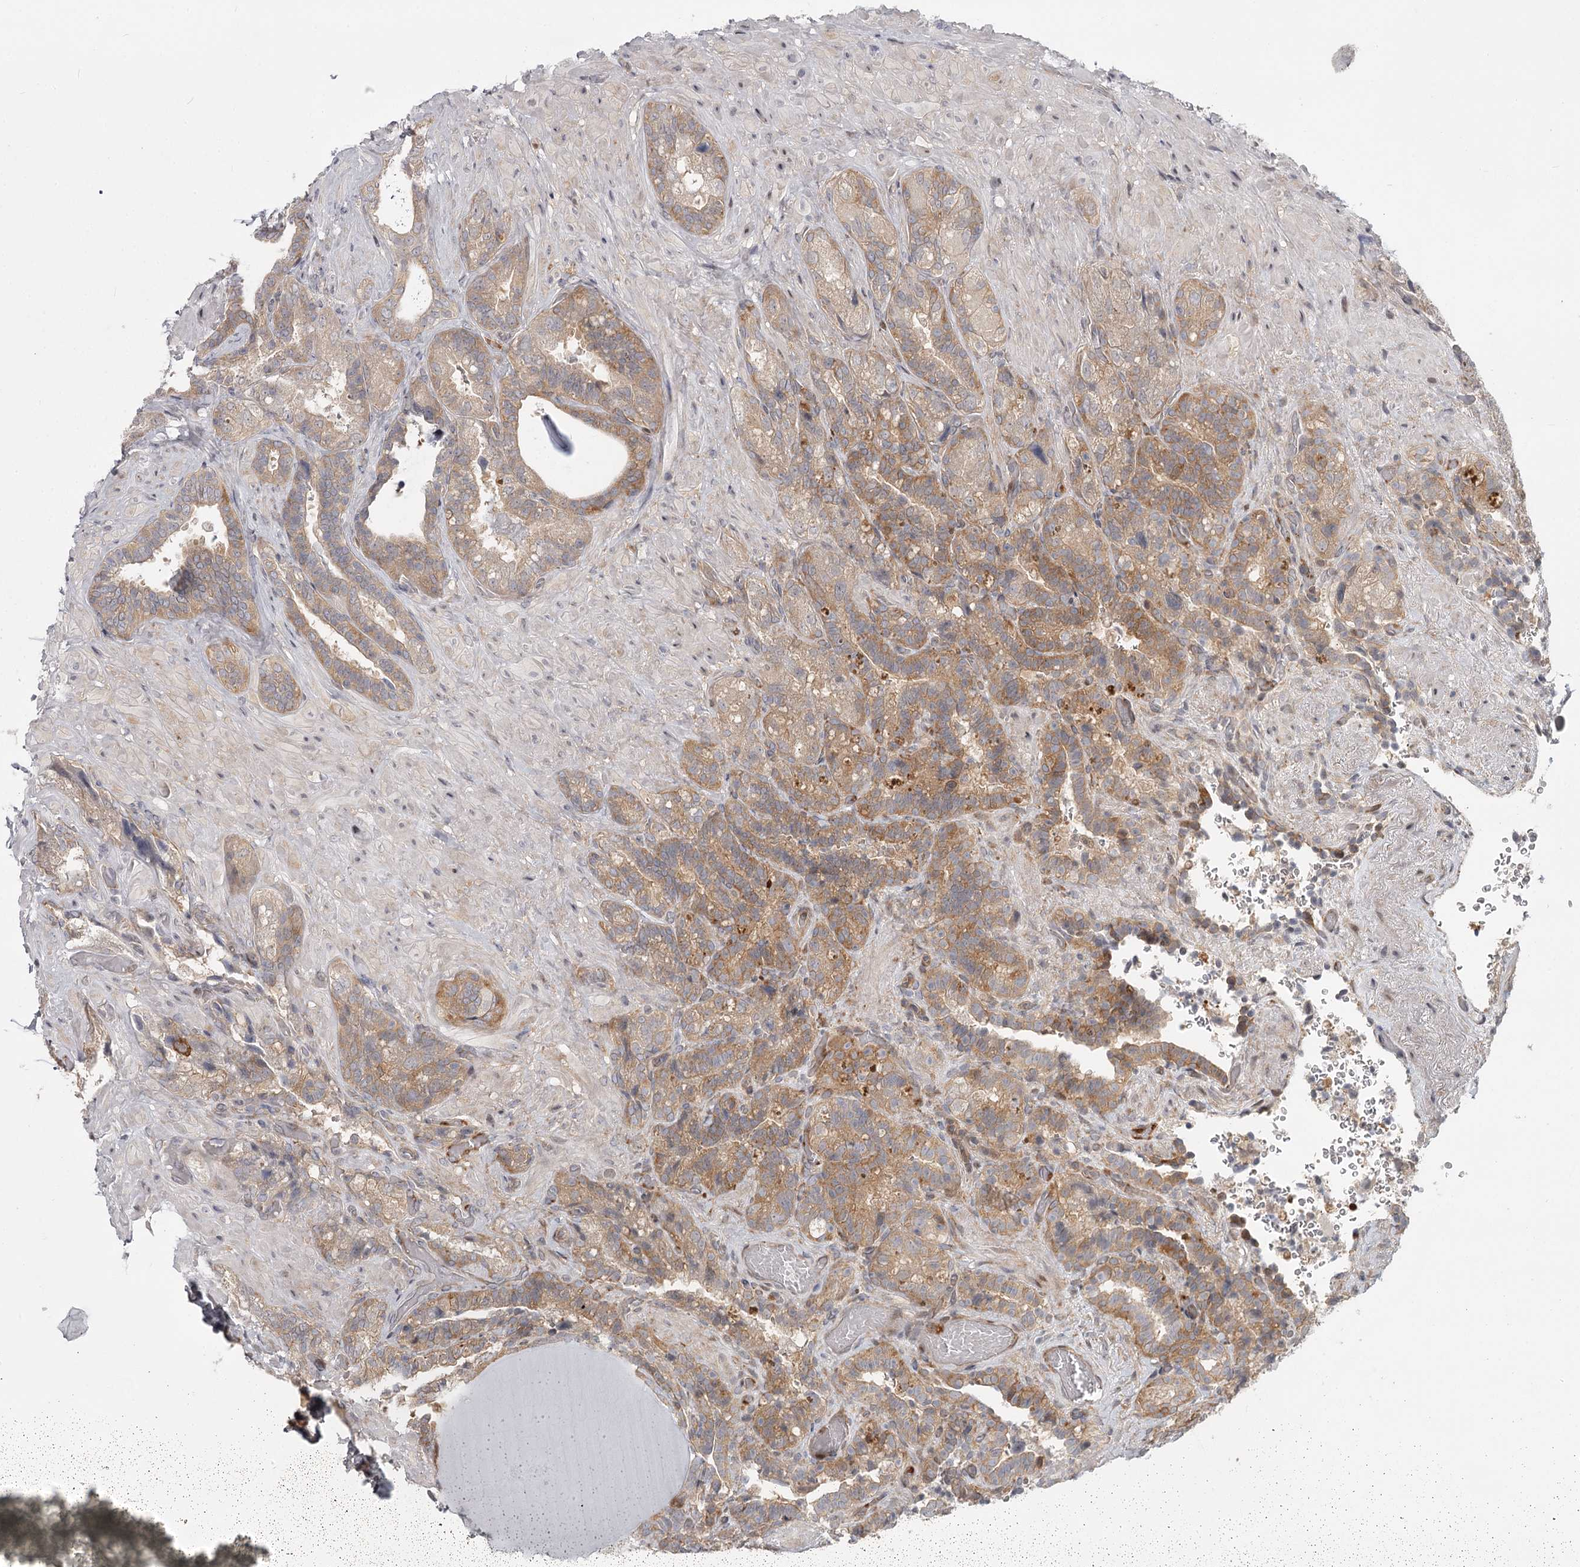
{"staining": {"intensity": "moderate", "quantity": "25%-75%", "location": "cytoplasmic/membranous"}, "tissue": "seminal vesicle", "cell_type": "Glandular cells", "image_type": "normal", "snomed": [{"axis": "morphology", "description": "Normal tissue, NOS"}, {"axis": "topography", "description": "Prostate and seminal vesicle, NOS"}, {"axis": "topography", "description": "Prostate"}, {"axis": "topography", "description": "Seminal veicle"}], "caption": "Protein expression analysis of unremarkable seminal vesicle shows moderate cytoplasmic/membranous staining in approximately 25%-75% of glandular cells.", "gene": "CCNG2", "patient": {"sex": "male", "age": 67}}